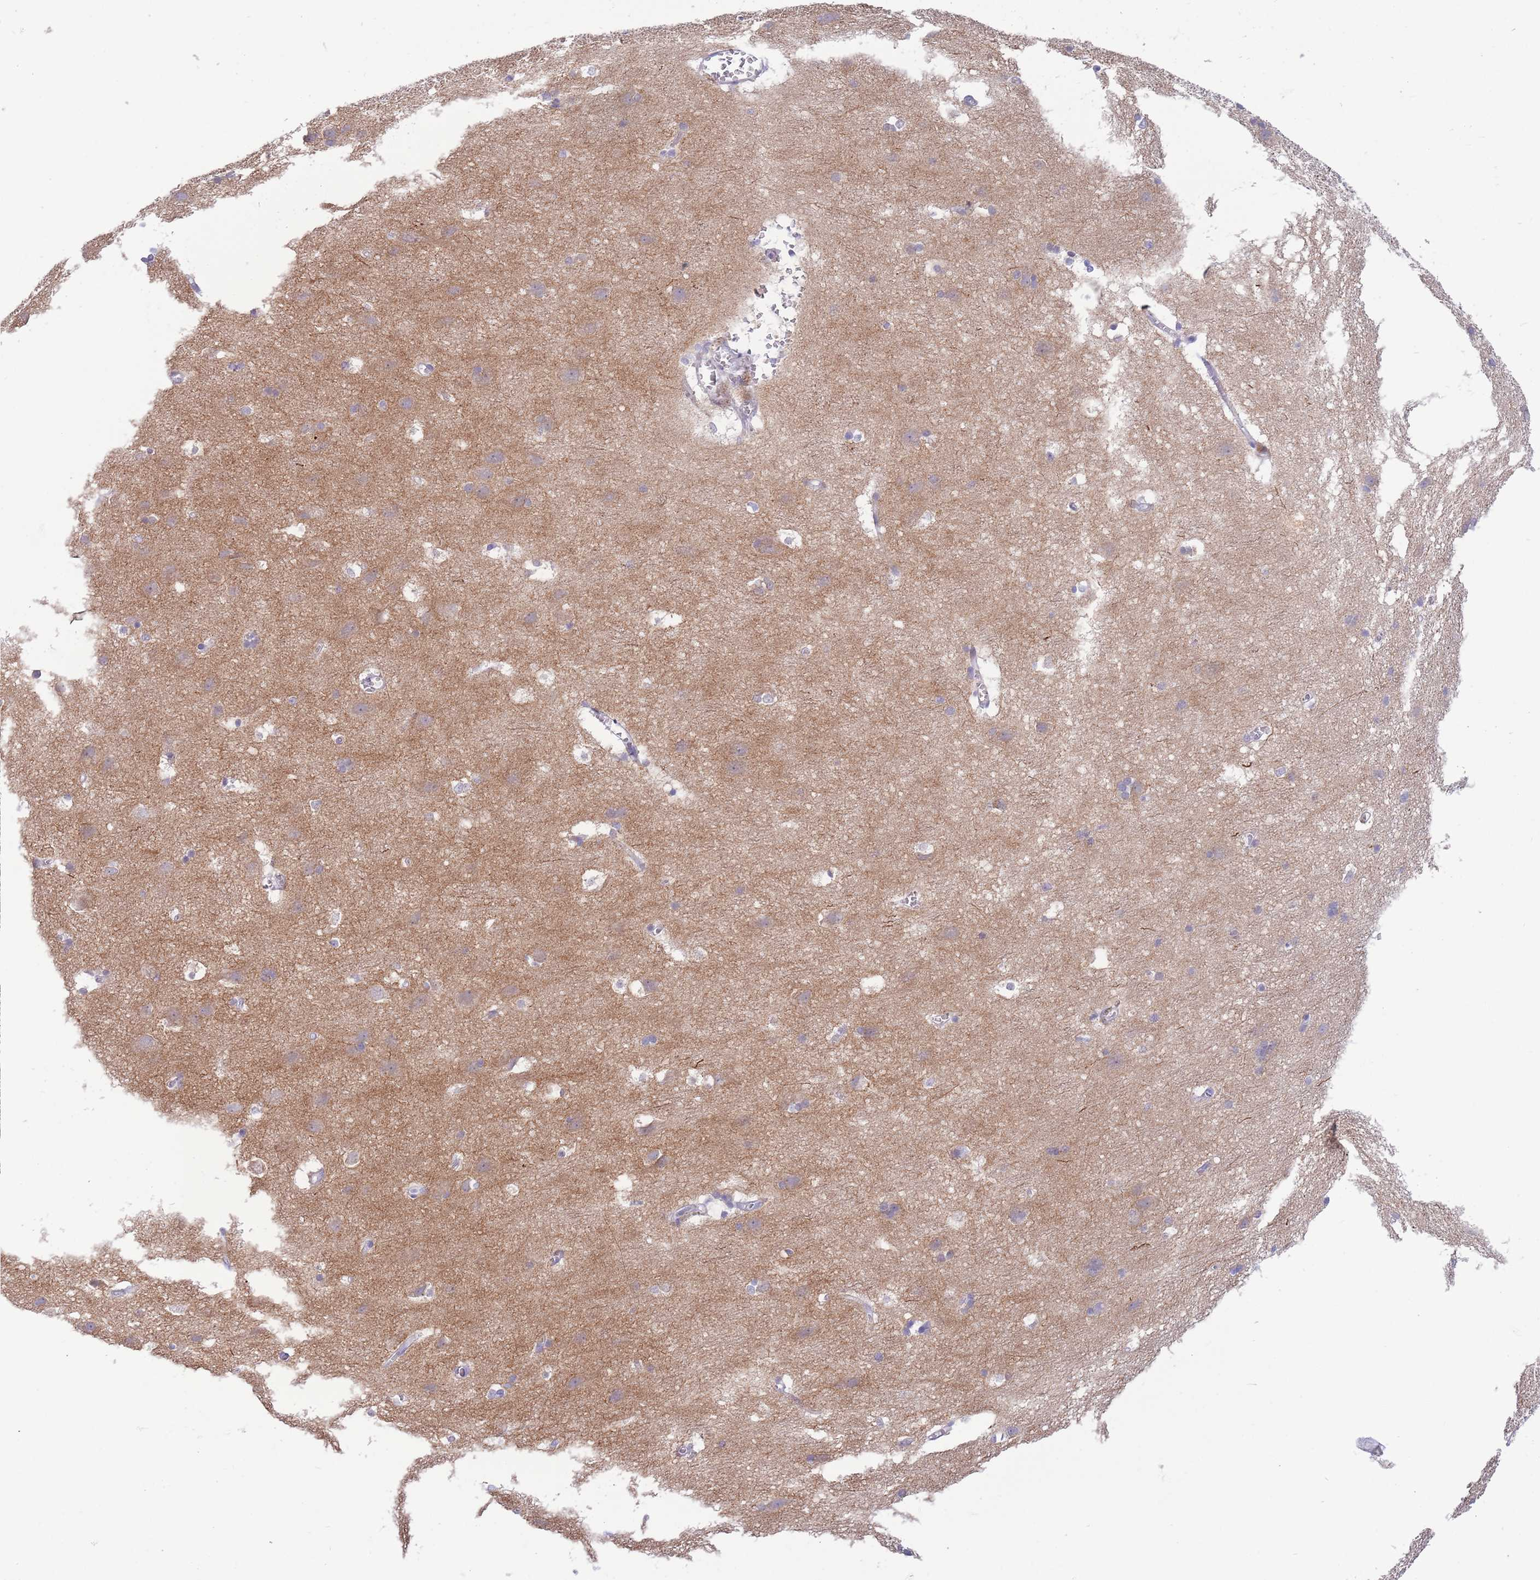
{"staining": {"intensity": "negative", "quantity": "none", "location": "none"}, "tissue": "cerebral cortex", "cell_type": "Endothelial cells", "image_type": "normal", "snomed": [{"axis": "morphology", "description": "Normal tissue, NOS"}, {"axis": "topography", "description": "Cerebral cortex"}], "caption": "Human cerebral cortex stained for a protein using immunohistochemistry shows no expression in endothelial cells.", "gene": "DDHD1", "patient": {"sex": "male", "age": 54}}